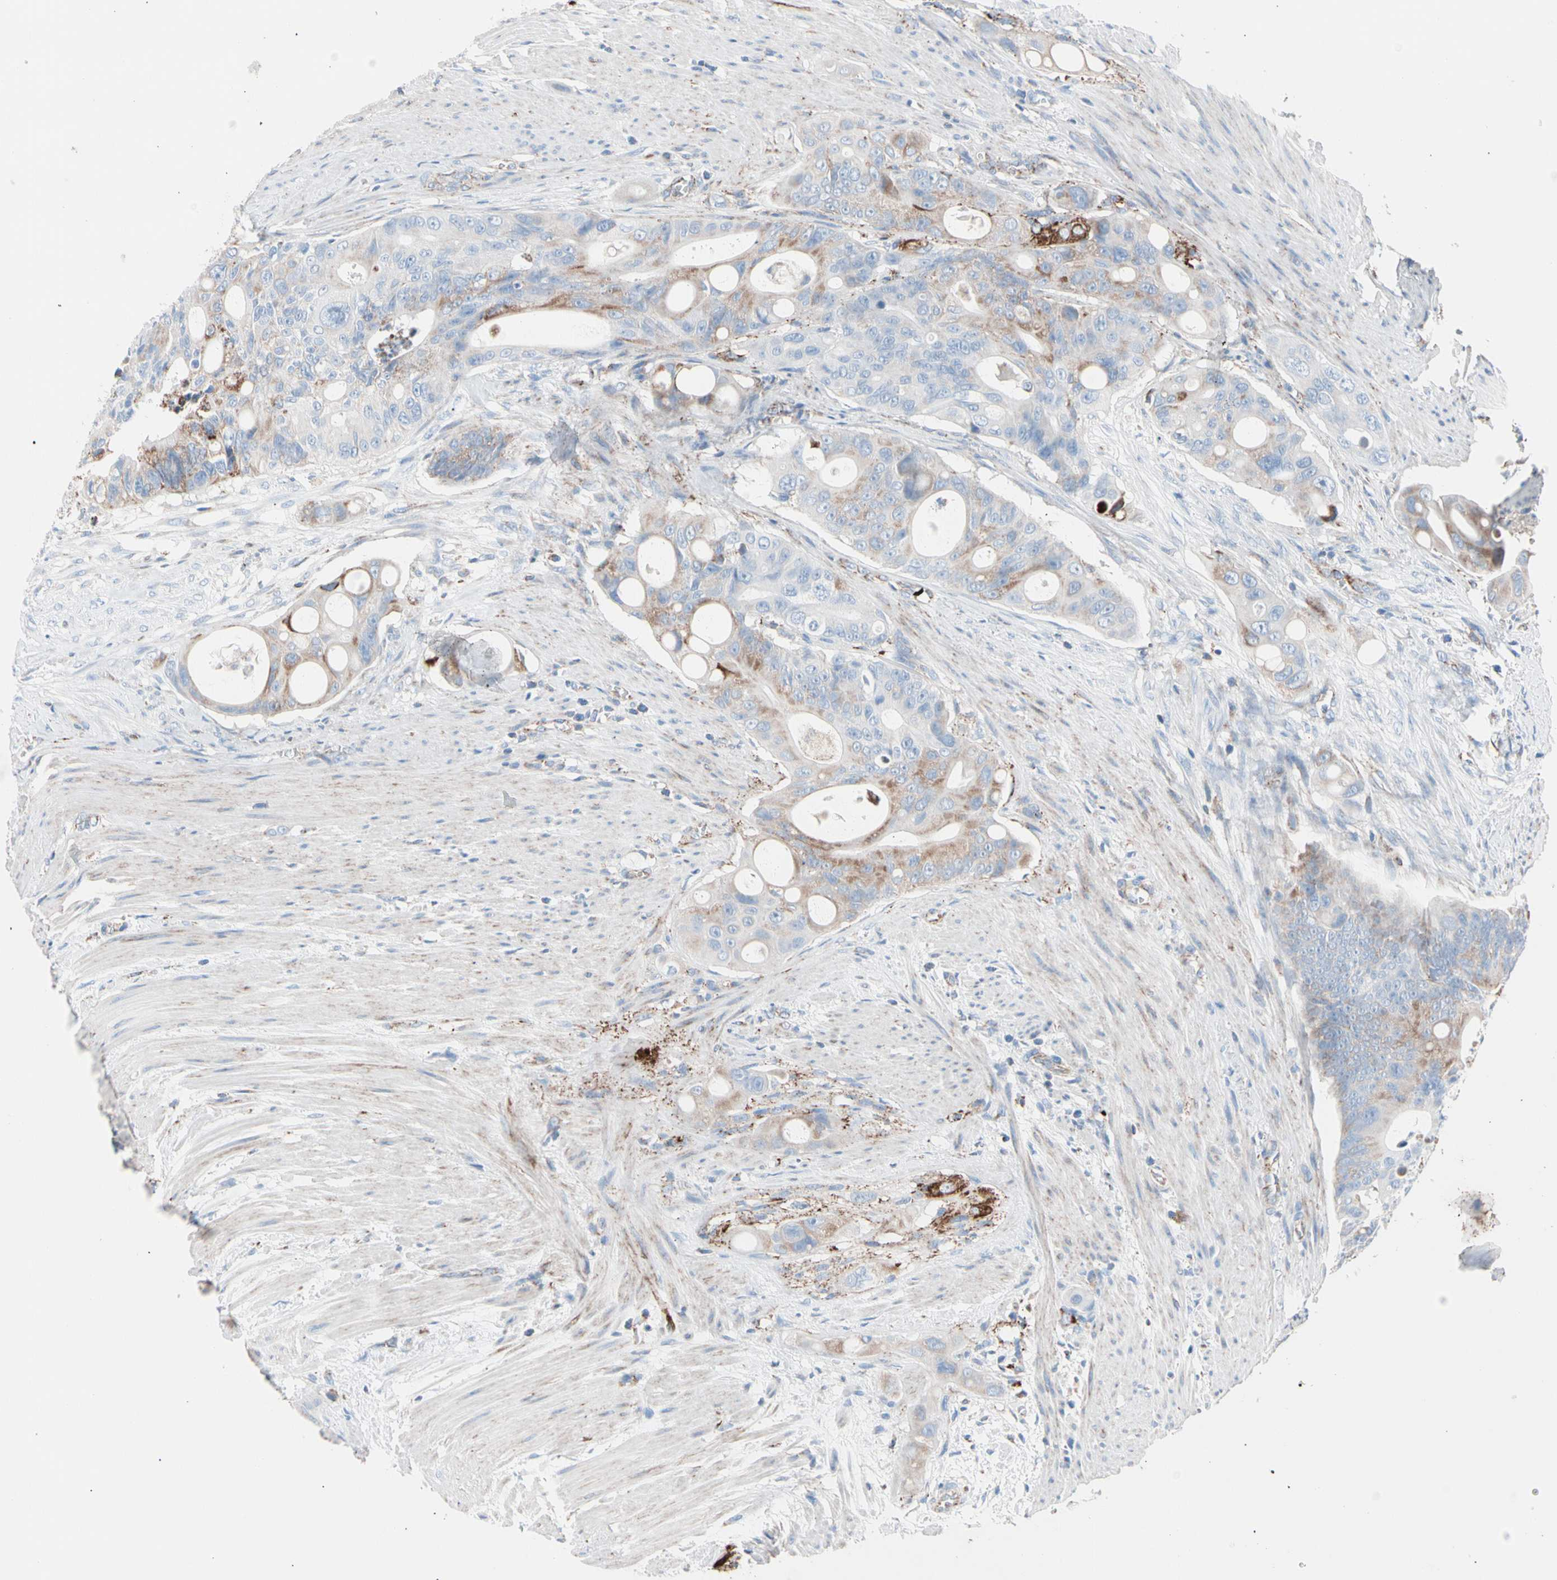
{"staining": {"intensity": "moderate", "quantity": "<25%", "location": "cytoplasmic/membranous"}, "tissue": "colorectal cancer", "cell_type": "Tumor cells", "image_type": "cancer", "snomed": [{"axis": "morphology", "description": "Adenocarcinoma, NOS"}, {"axis": "topography", "description": "Colon"}], "caption": "Colorectal cancer (adenocarcinoma) tissue displays moderate cytoplasmic/membranous expression in about <25% of tumor cells The staining was performed using DAB (3,3'-diaminobenzidine) to visualize the protein expression in brown, while the nuclei were stained in blue with hematoxylin (Magnification: 20x).", "gene": "HK1", "patient": {"sex": "female", "age": 57}}